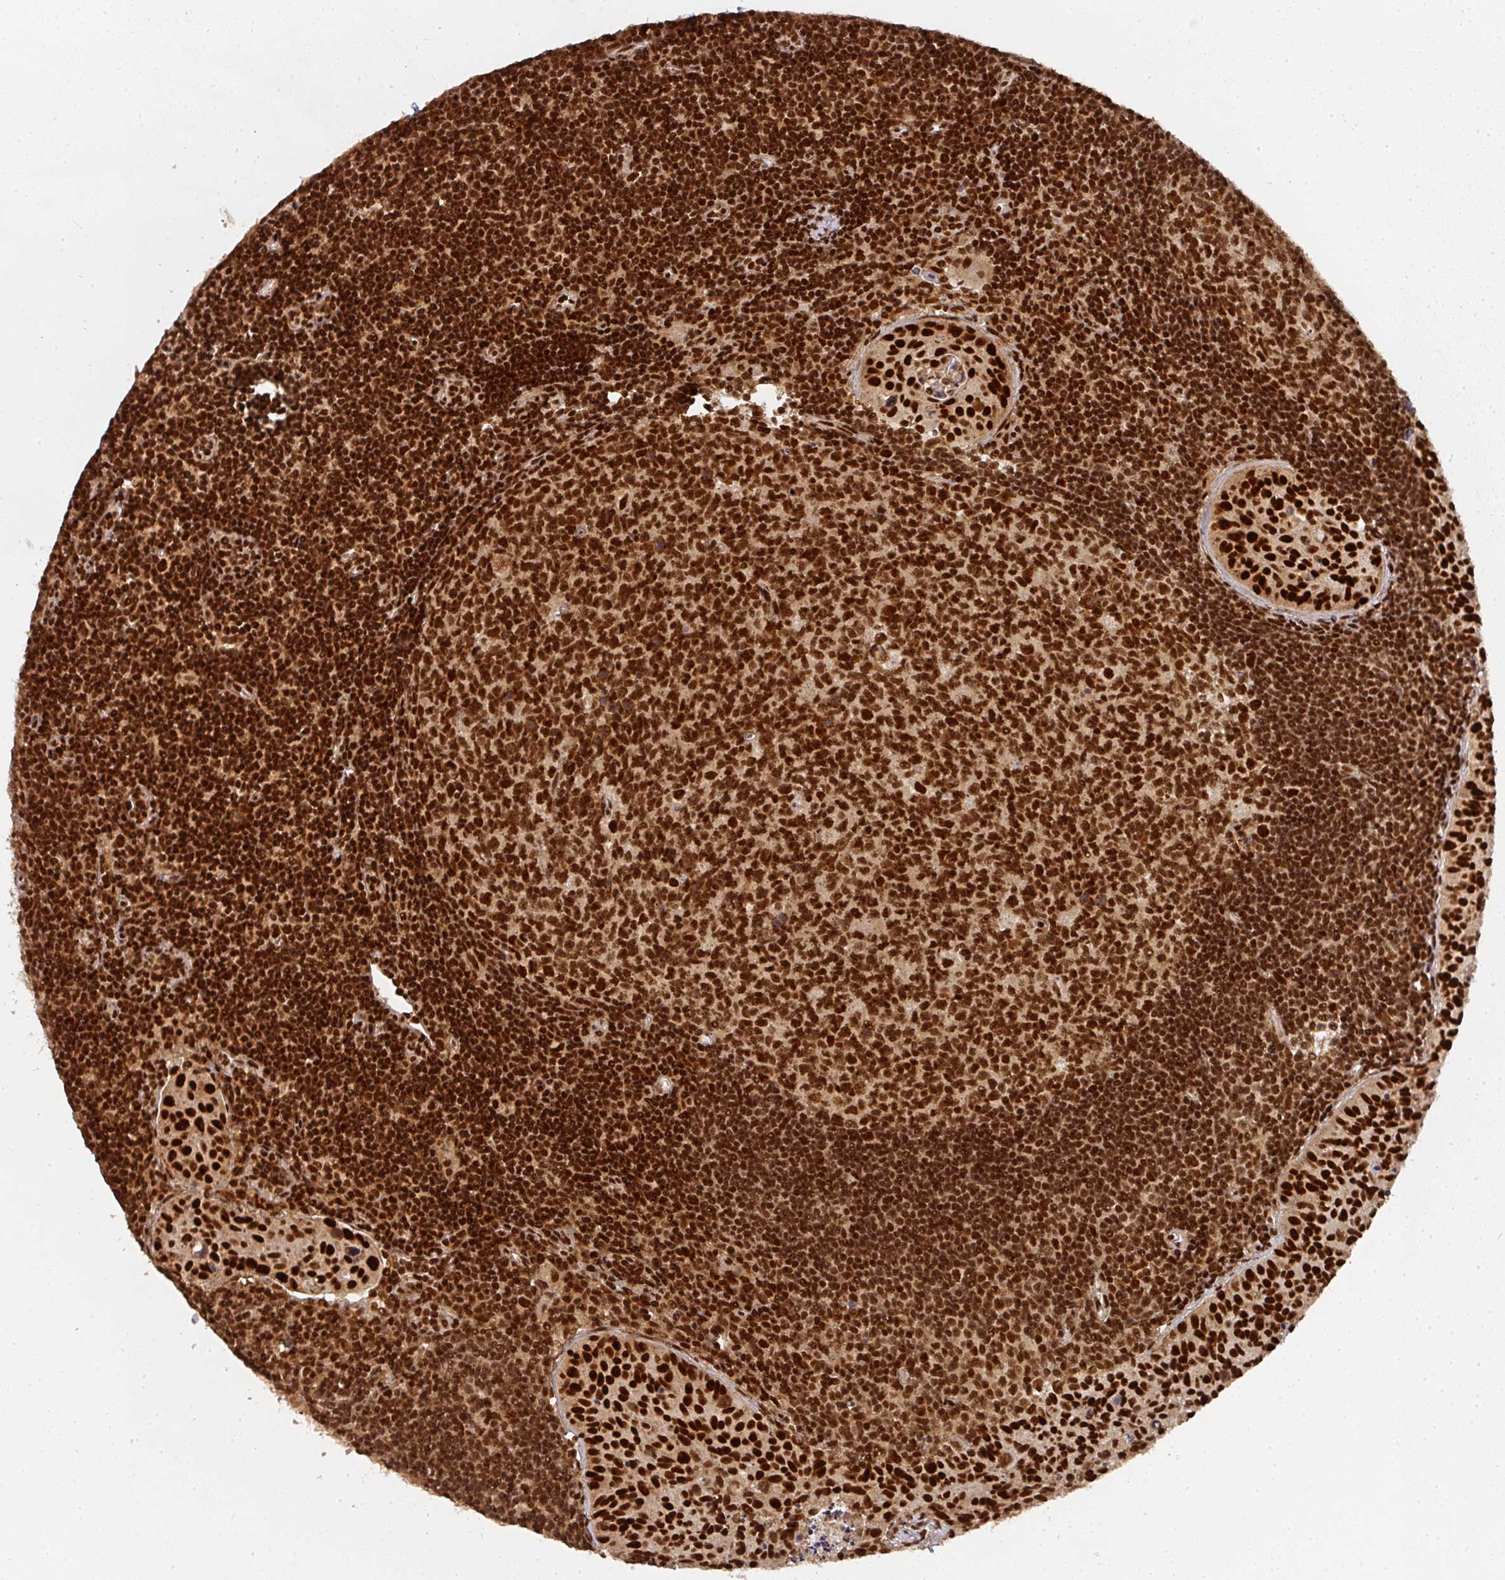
{"staining": {"intensity": "strong", "quantity": ">75%", "location": "nuclear"}, "tissue": "lymph node", "cell_type": "Germinal center cells", "image_type": "normal", "snomed": [{"axis": "morphology", "description": "Normal tissue, NOS"}, {"axis": "topography", "description": "Lymph node"}], "caption": "Unremarkable lymph node was stained to show a protein in brown. There is high levels of strong nuclear positivity in about >75% of germinal center cells. (Stains: DAB in brown, nuclei in blue, Microscopy: brightfield microscopy at high magnification).", "gene": "DIDO1", "patient": {"sex": "female", "age": 29}}